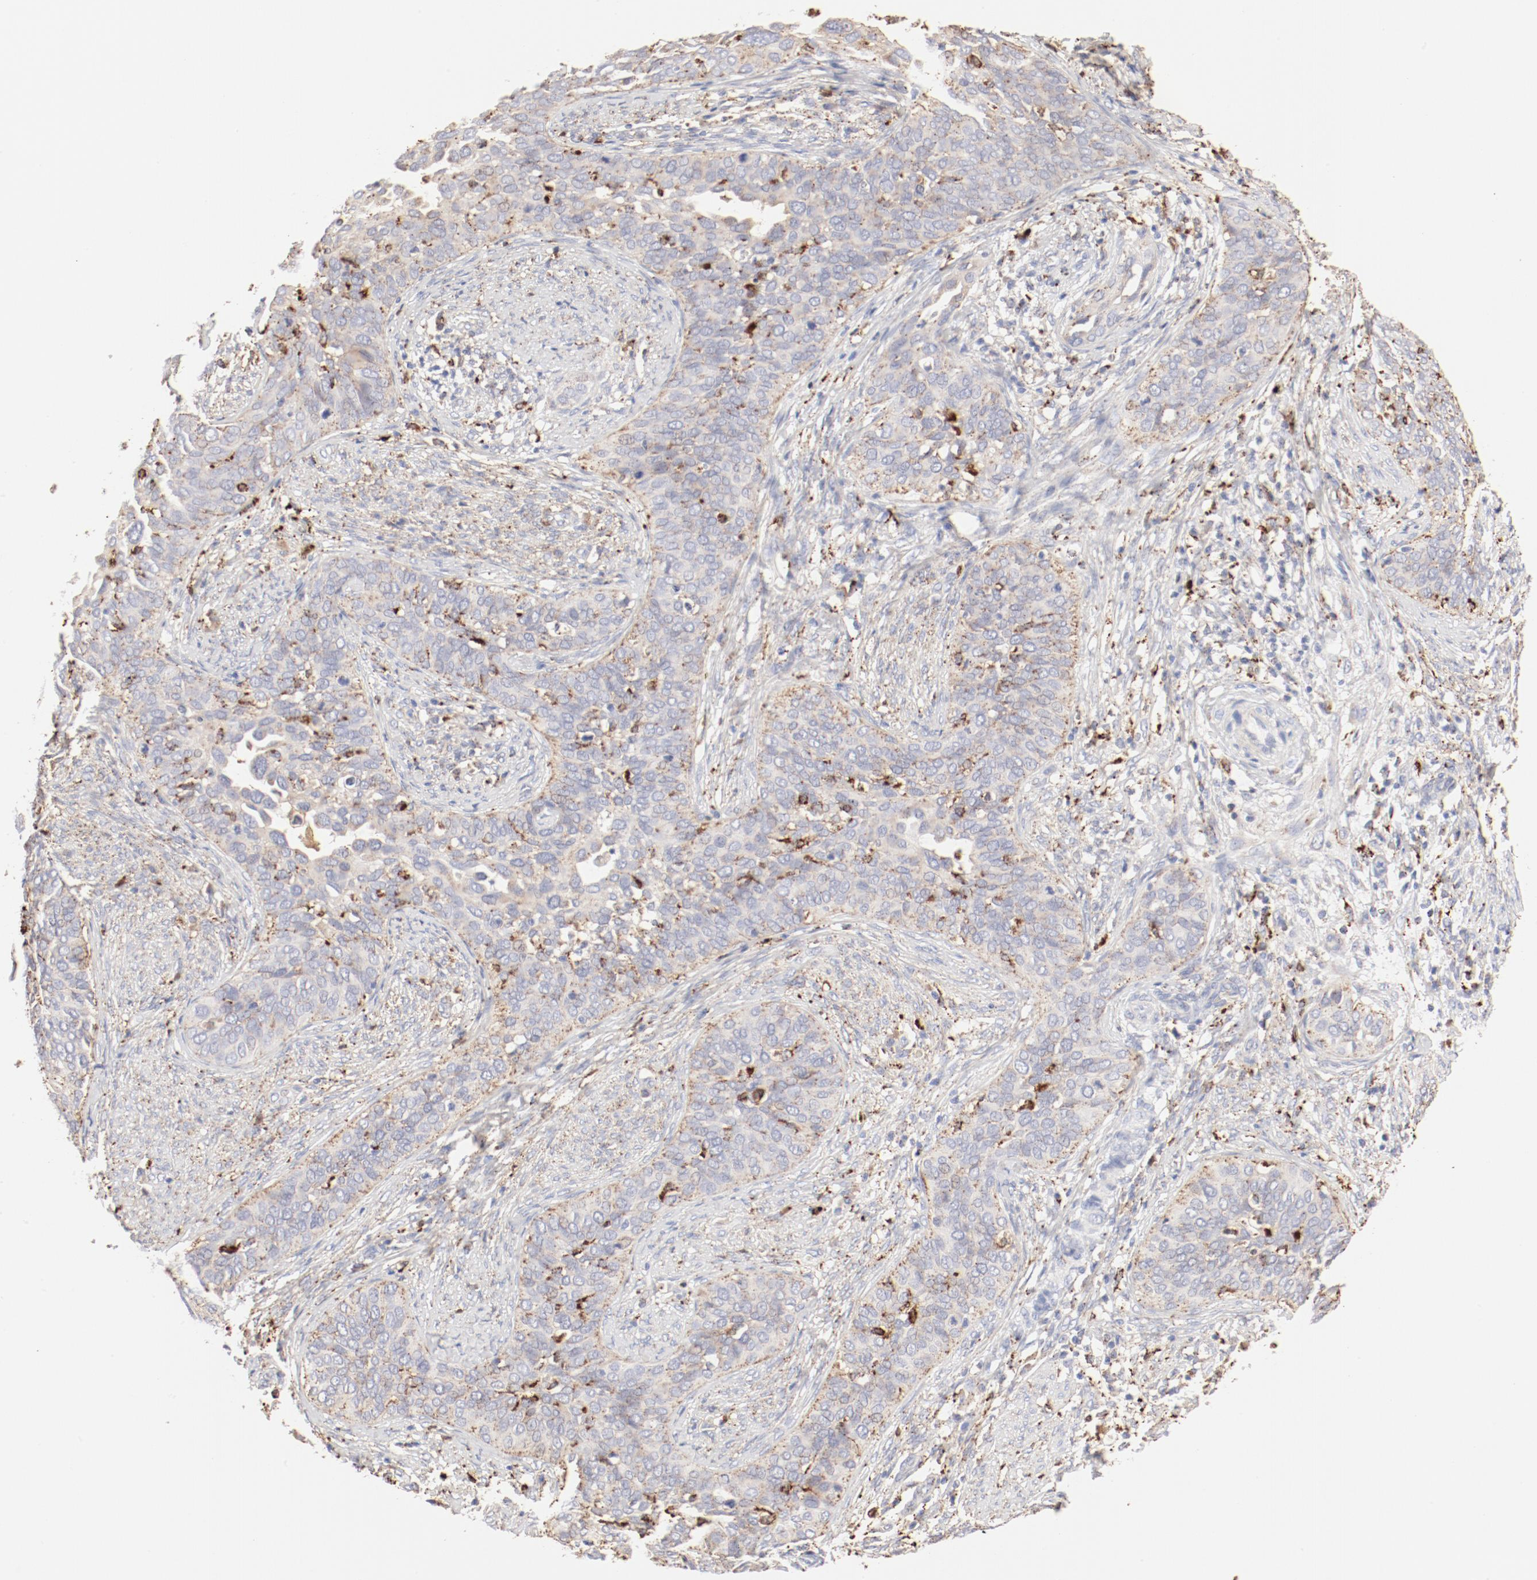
{"staining": {"intensity": "weak", "quantity": ">75%", "location": "cytoplasmic/membranous"}, "tissue": "cervical cancer", "cell_type": "Tumor cells", "image_type": "cancer", "snomed": [{"axis": "morphology", "description": "Squamous cell carcinoma, NOS"}, {"axis": "topography", "description": "Cervix"}], "caption": "Approximately >75% of tumor cells in human cervical cancer (squamous cell carcinoma) show weak cytoplasmic/membranous protein staining as visualized by brown immunohistochemical staining.", "gene": "CTSH", "patient": {"sex": "female", "age": 31}}